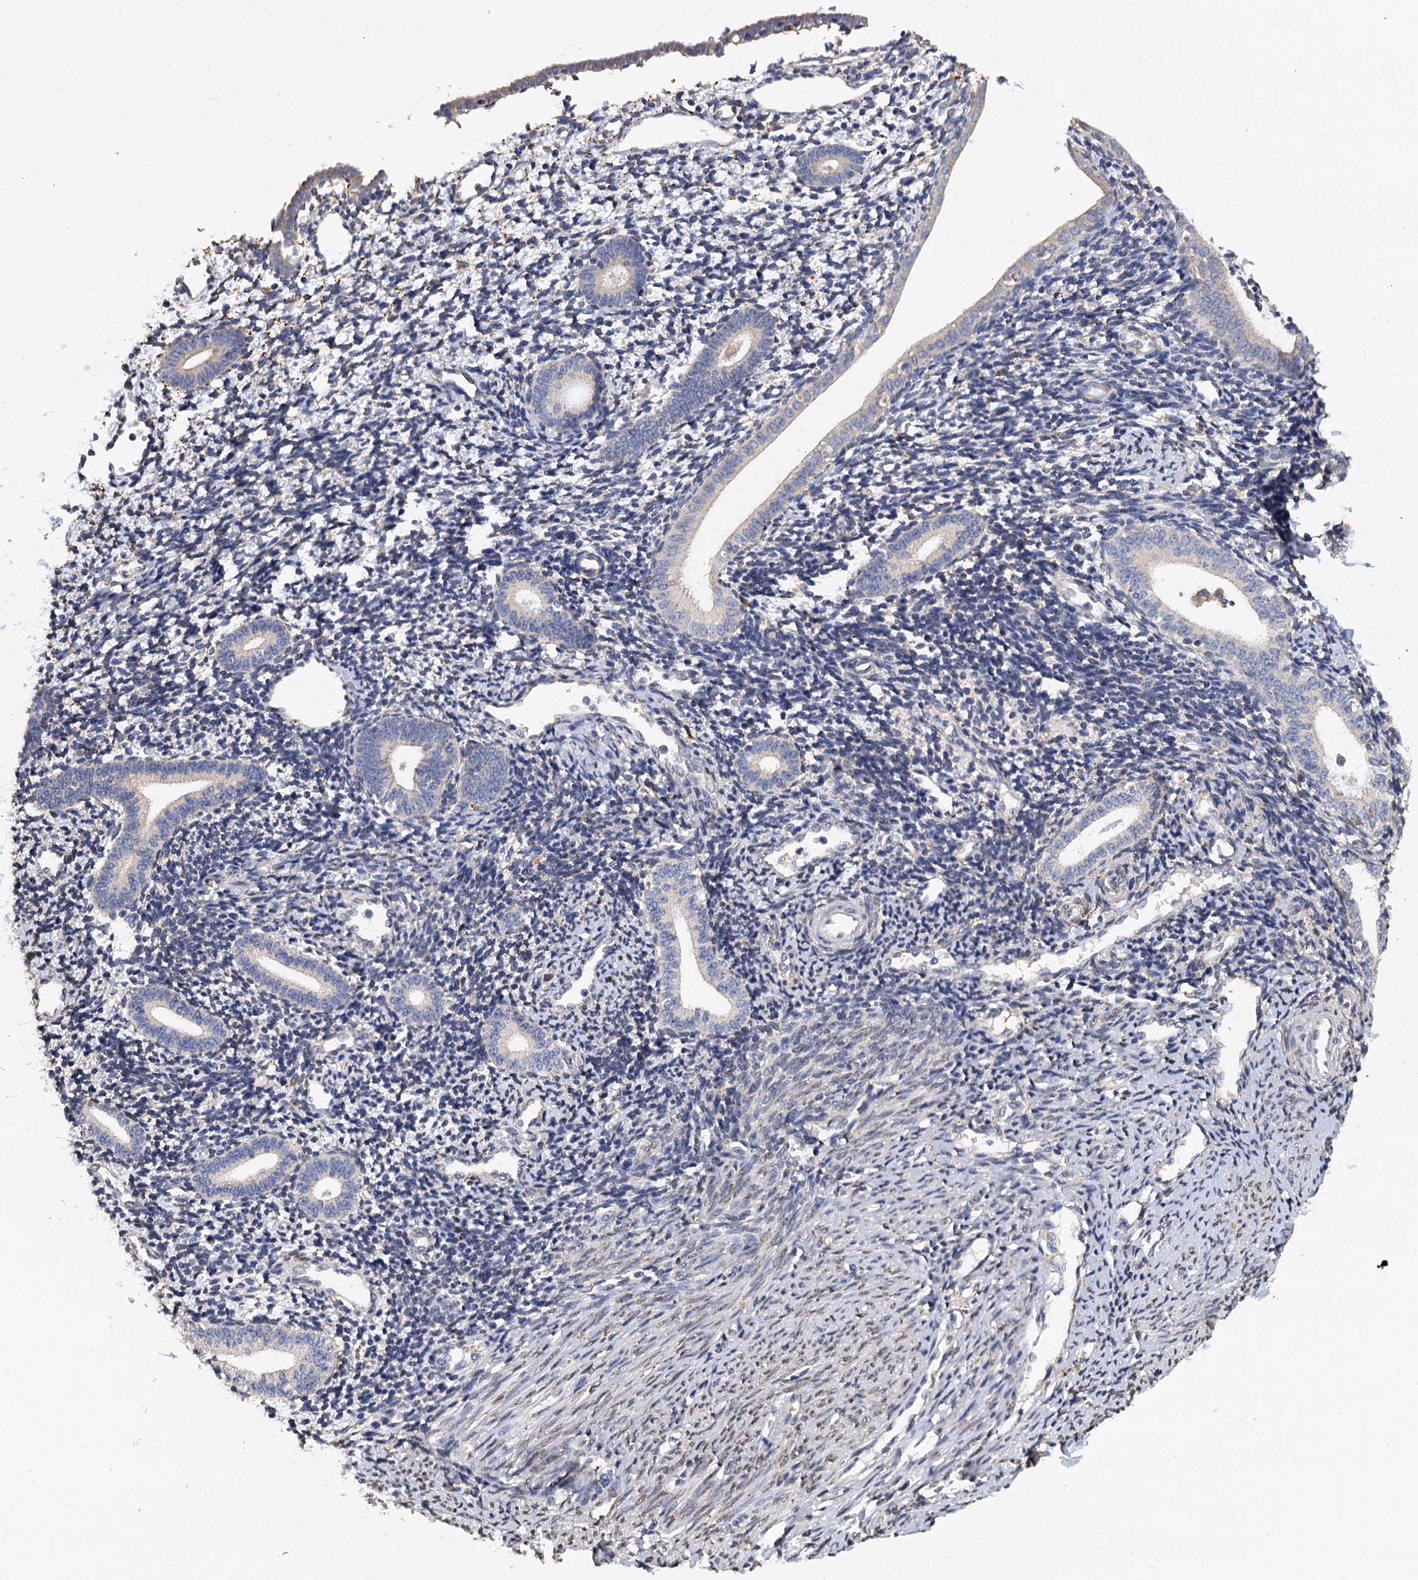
{"staining": {"intensity": "weak", "quantity": "<25%", "location": "cytoplasmic/membranous"}, "tissue": "endometrium", "cell_type": "Cells in endometrial stroma", "image_type": "normal", "snomed": [{"axis": "morphology", "description": "Normal tissue, NOS"}, {"axis": "topography", "description": "Endometrium"}], "caption": "Immunohistochemistry (IHC) of benign endometrium shows no staining in cells in endometrial stroma. The staining is performed using DAB brown chromogen with nuclei counter-stained in using hematoxylin.", "gene": "SUPV3L1", "patient": {"sex": "female", "age": 56}}